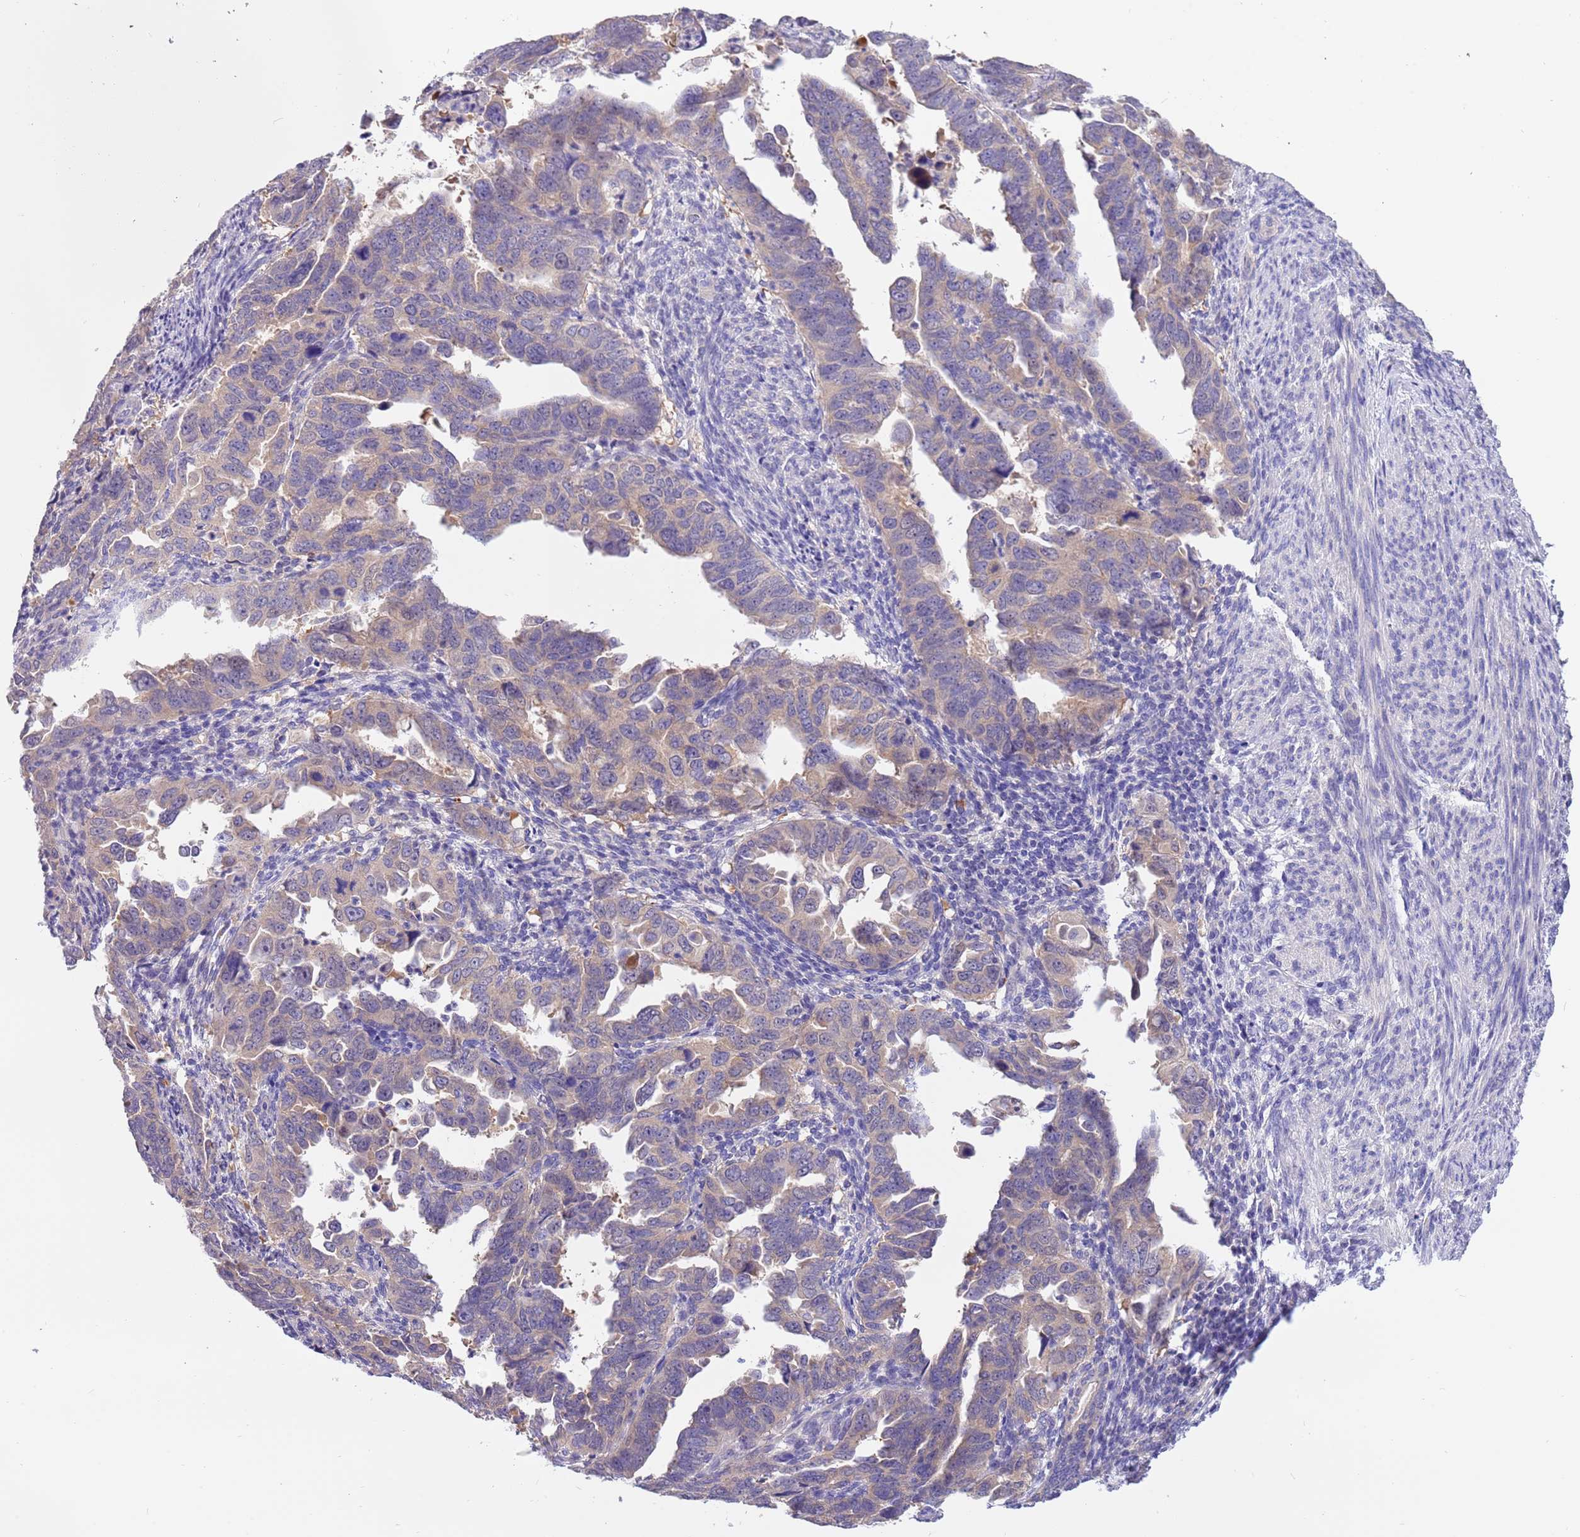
{"staining": {"intensity": "weak", "quantity": "25%-75%", "location": "cytoplasmic/membranous"}, "tissue": "endometrial cancer", "cell_type": "Tumor cells", "image_type": "cancer", "snomed": [{"axis": "morphology", "description": "Adenocarcinoma, NOS"}, {"axis": "topography", "description": "Endometrium"}], "caption": "Adenocarcinoma (endometrial) stained with DAB (3,3'-diaminobenzidine) immunohistochemistry reveals low levels of weak cytoplasmic/membranous positivity in approximately 25%-75% of tumor cells.", "gene": "STIP1", "patient": {"sex": "female", "age": 65}}